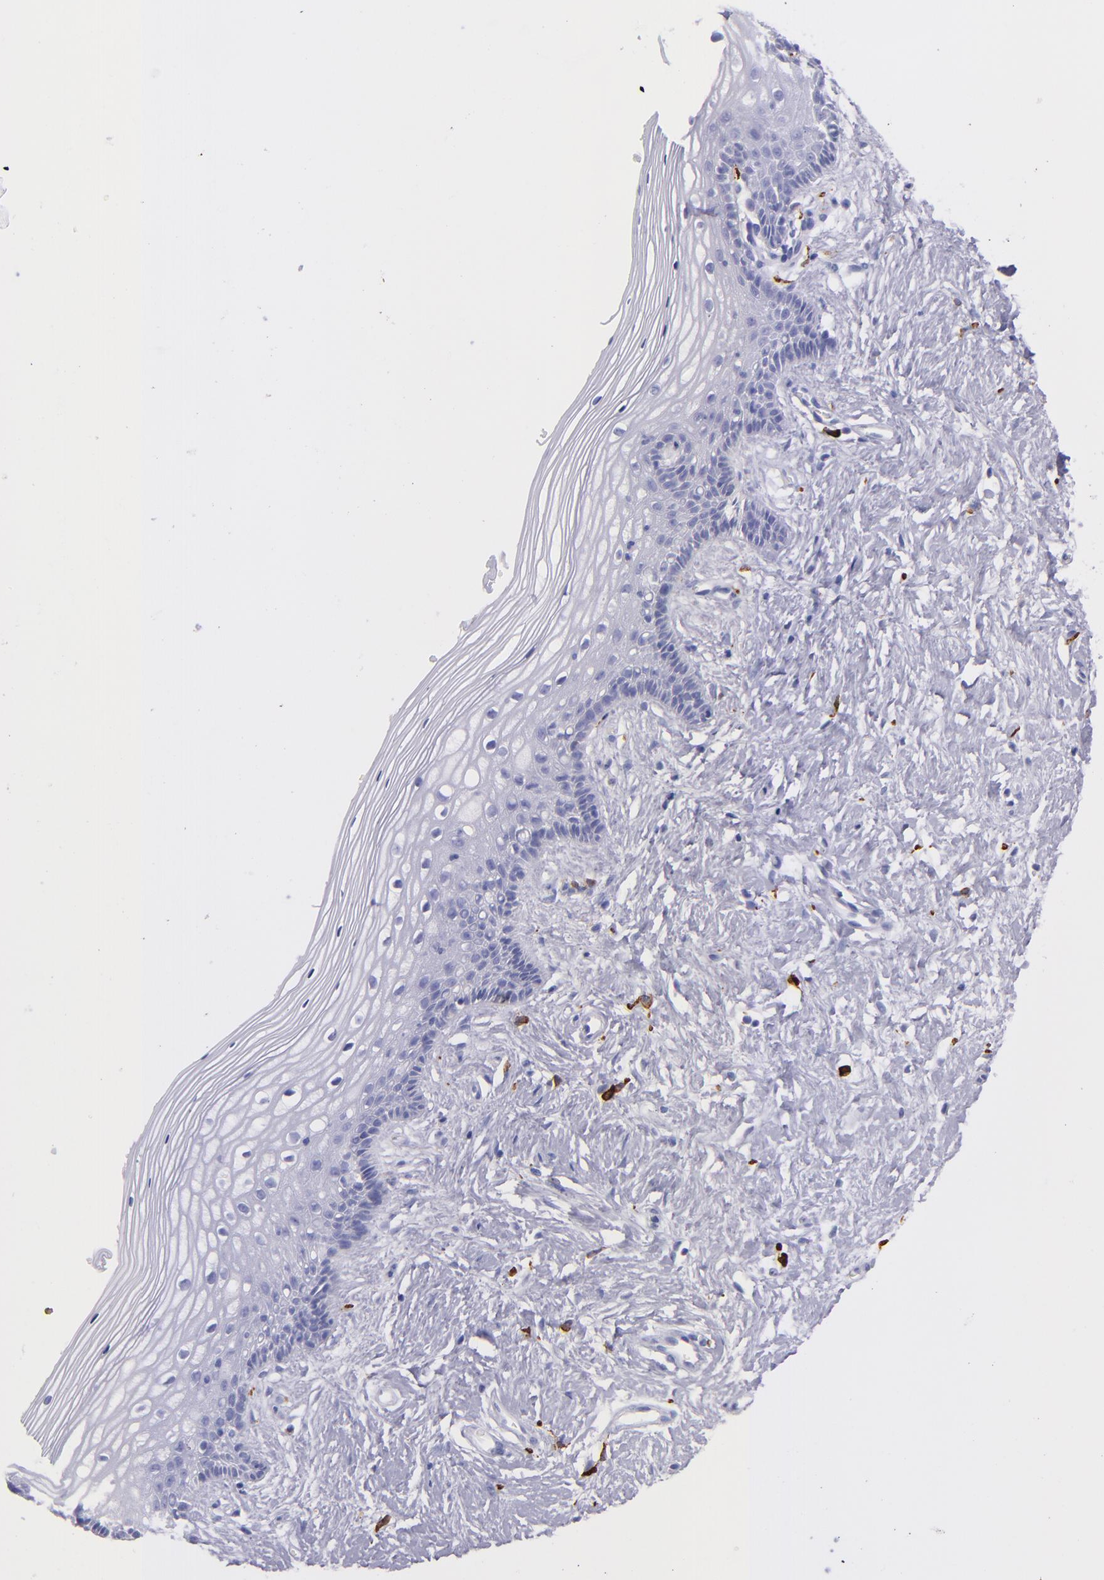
{"staining": {"intensity": "negative", "quantity": "none", "location": "none"}, "tissue": "vagina", "cell_type": "Squamous epithelial cells", "image_type": "normal", "snomed": [{"axis": "morphology", "description": "Normal tissue, NOS"}, {"axis": "topography", "description": "Vagina"}], "caption": "Squamous epithelial cells show no significant positivity in benign vagina. (Stains: DAB (3,3'-diaminobenzidine) IHC with hematoxylin counter stain, Microscopy: brightfield microscopy at high magnification).", "gene": "CD163", "patient": {"sex": "female", "age": 46}}